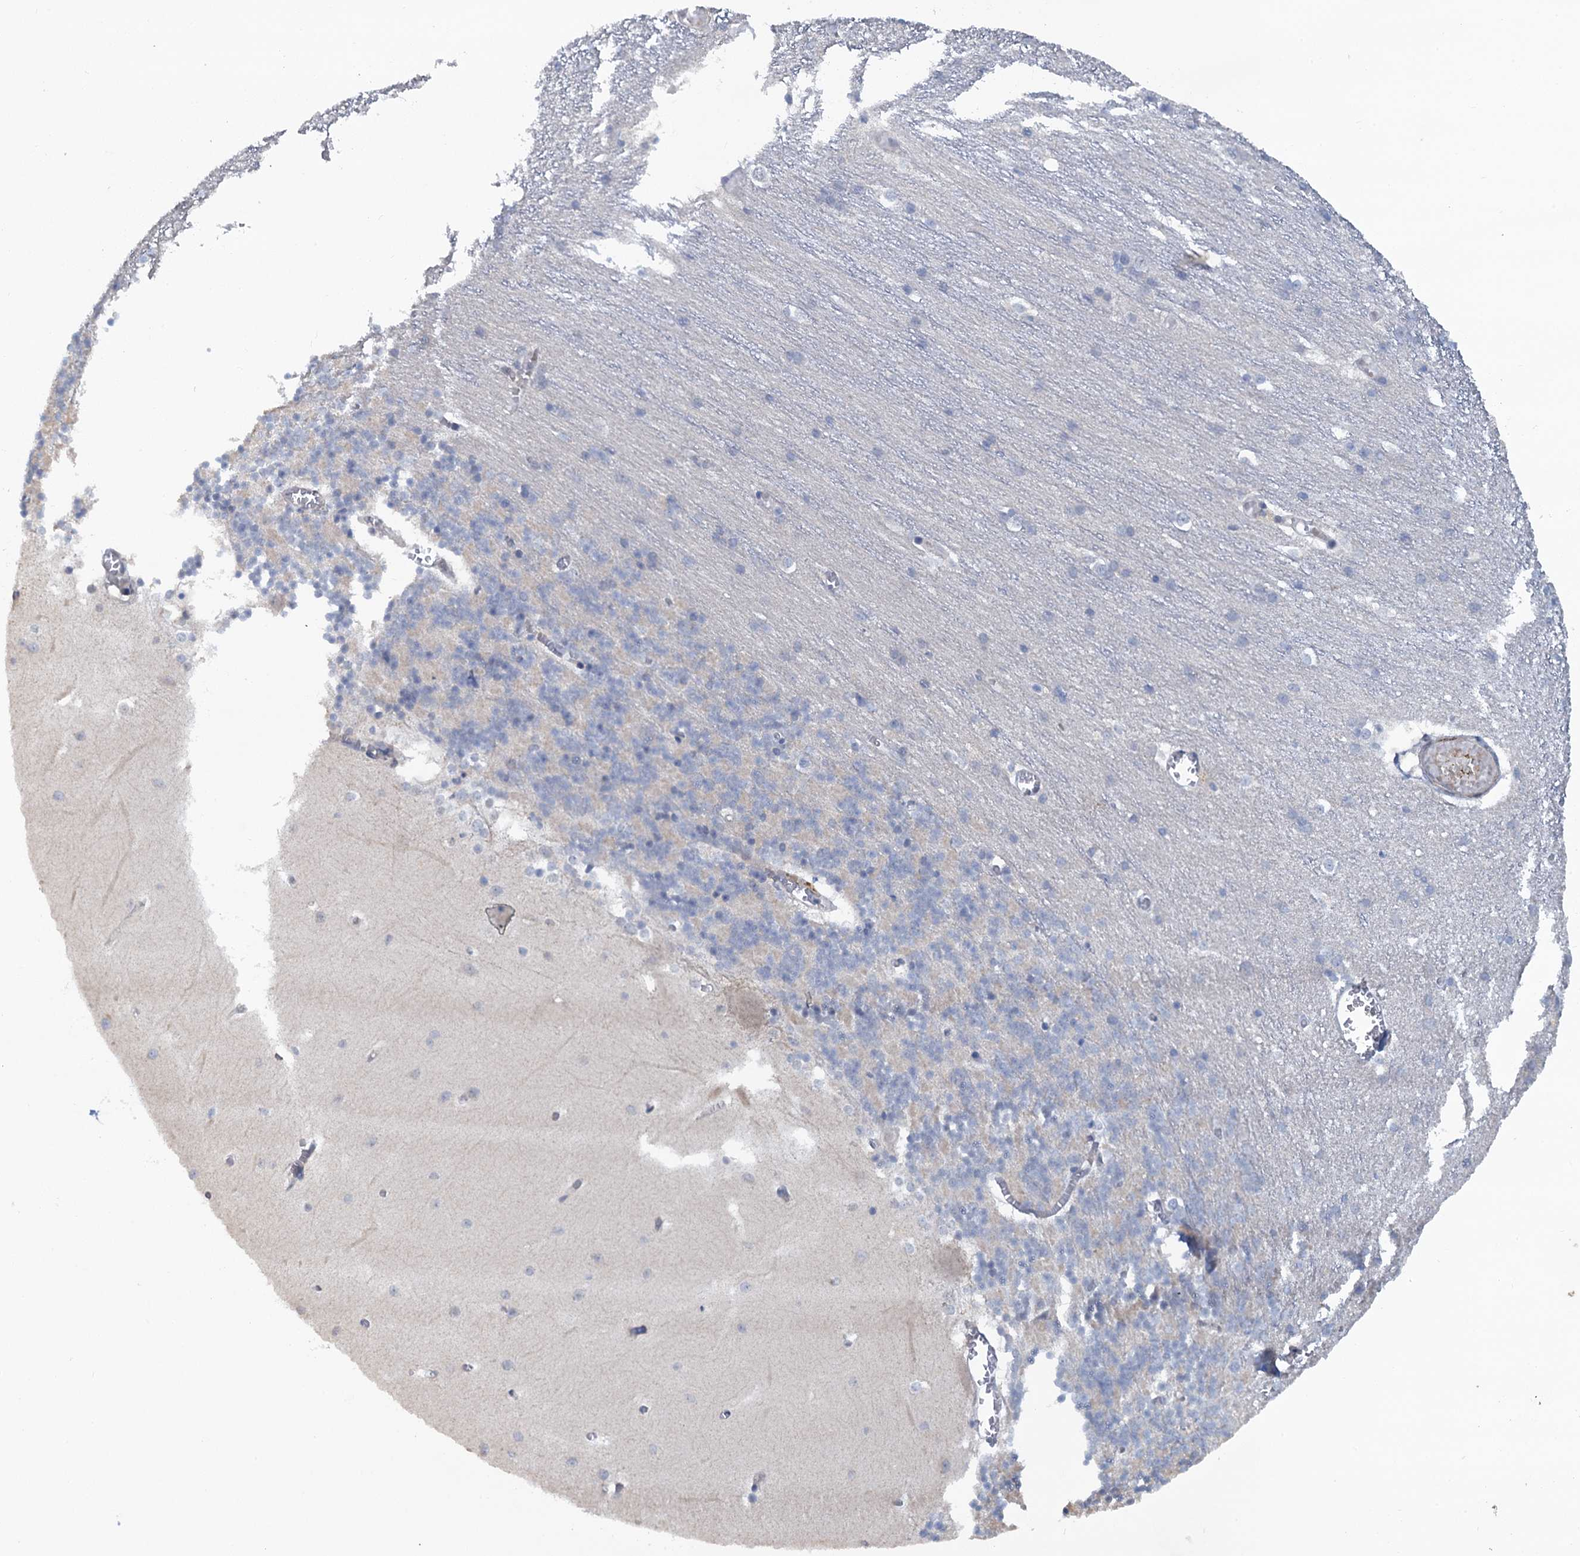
{"staining": {"intensity": "negative", "quantity": "none", "location": "none"}, "tissue": "cerebellum", "cell_type": "Cells in granular layer", "image_type": "normal", "snomed": [{"axis": "morphology", "description": "Normal tissue, NOS"}, {"axis": "topography", "description": "Cerebellum"}], "caption": "DAB (3,3'-diaminobenzidine) immunohistochemical staining of normal human cerebellum demonstrates no significant expression in cells in granular layer. Brightfield microscopy of immunohistochemistry stained with DAB (3,3'-diaminobenzidine) (brown) and hematoxylin (blue), captured at high magnification.", "gene": "MYO16", "patient": {"sex": "male", "age": 37}}